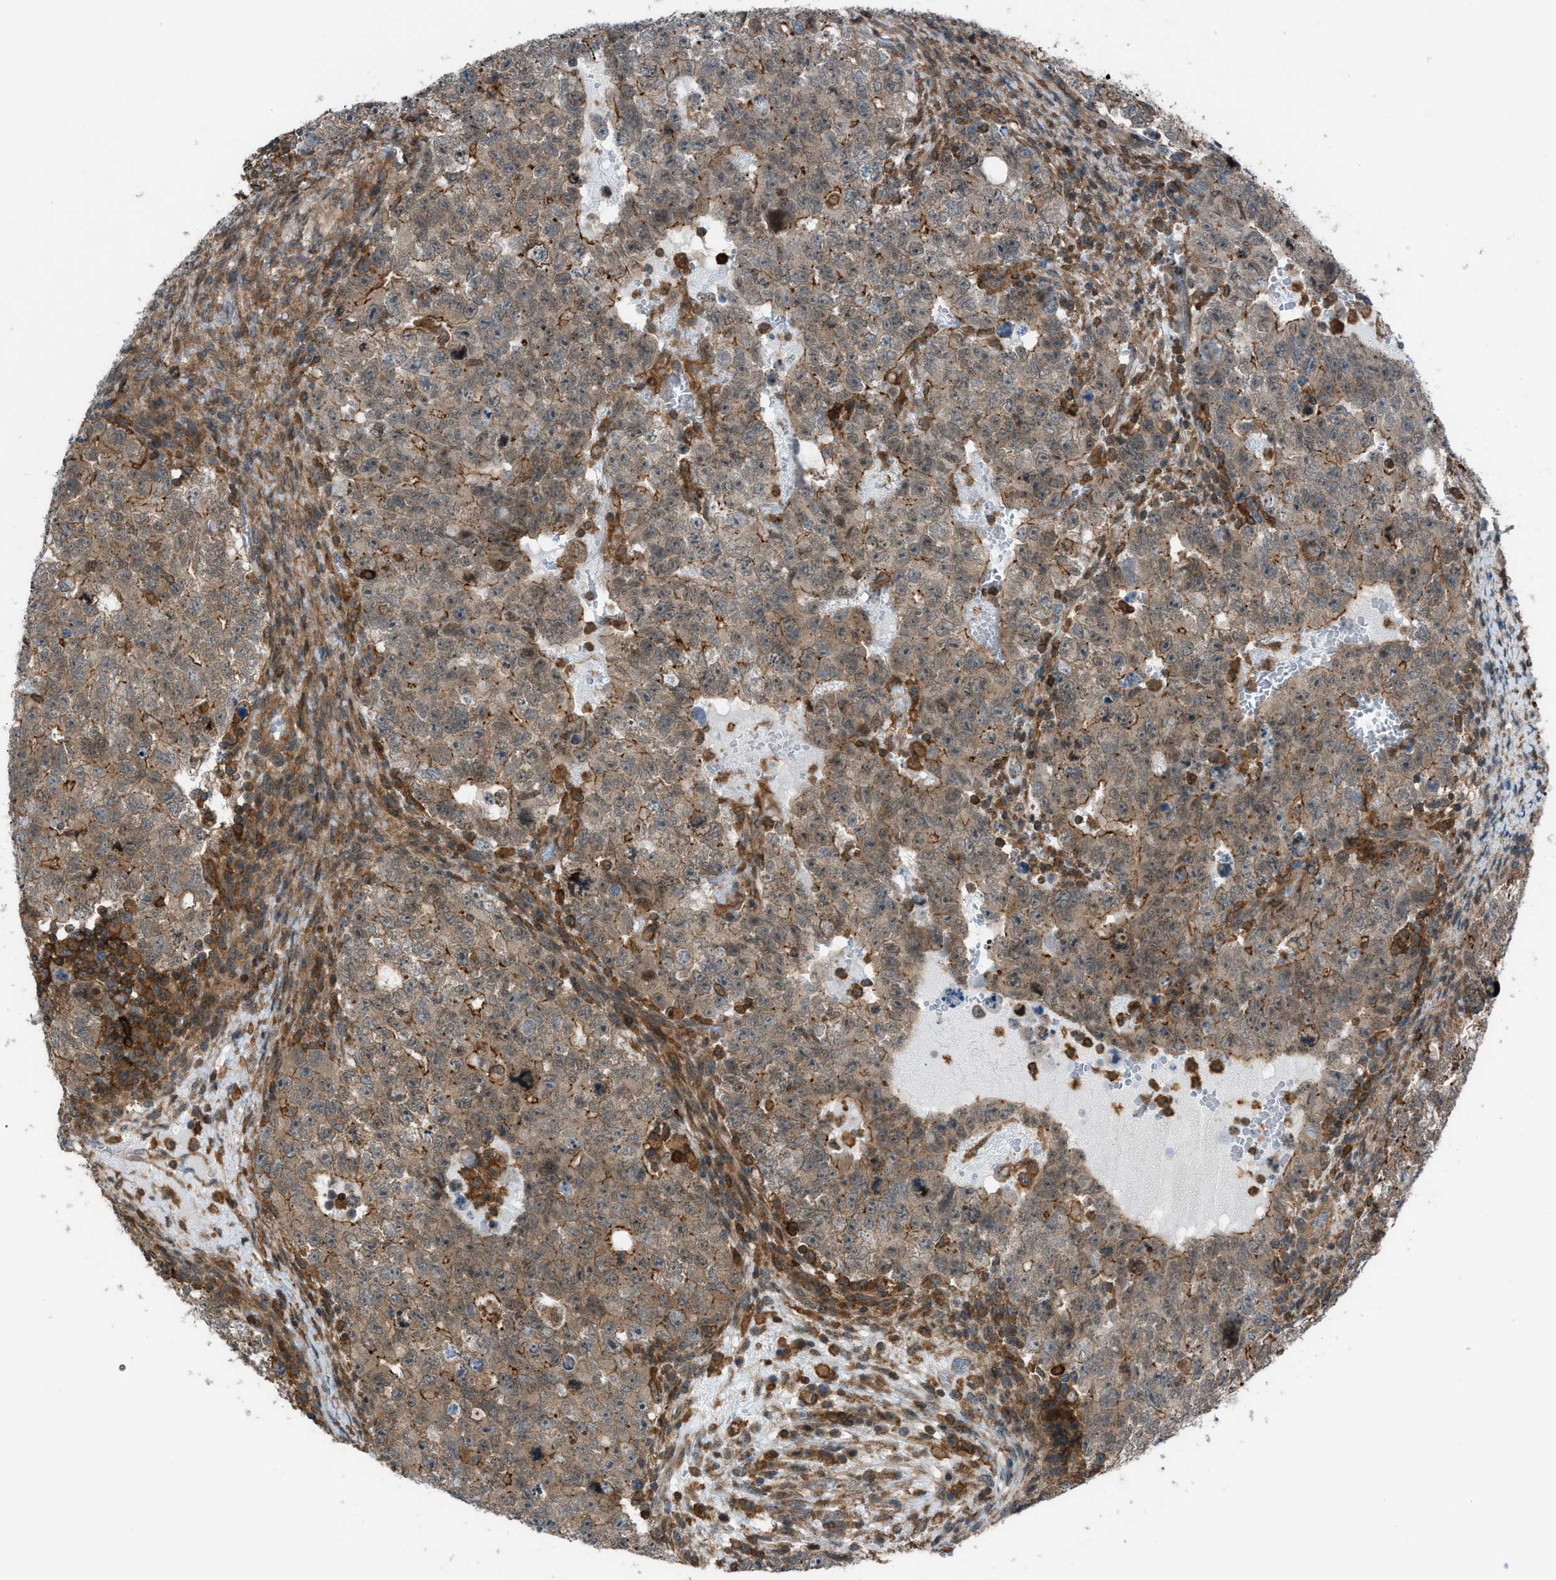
{"staining": {"intensity": "moderate", "quantity": "25%-75%", "location": "cytoplasmic/membranous"}, "tissue": "testis cancer", "cell_type": "Tumor cells", "image_type": "cancer", "snomed": [{"axis": "morphology", "description": "Seminoma, NOS"}, {"axis": "morphology", "description": "Carcinoma, Embryonal, NOS"}, {"axis": "topography", "description": "Testis"}], "caption": "Testis cancer (seminoma) stained with a protein marker reveals moderate staining in tumor cells.", "gene": "DYRK1A", "patient": {"sex": "male", "age": 38}}